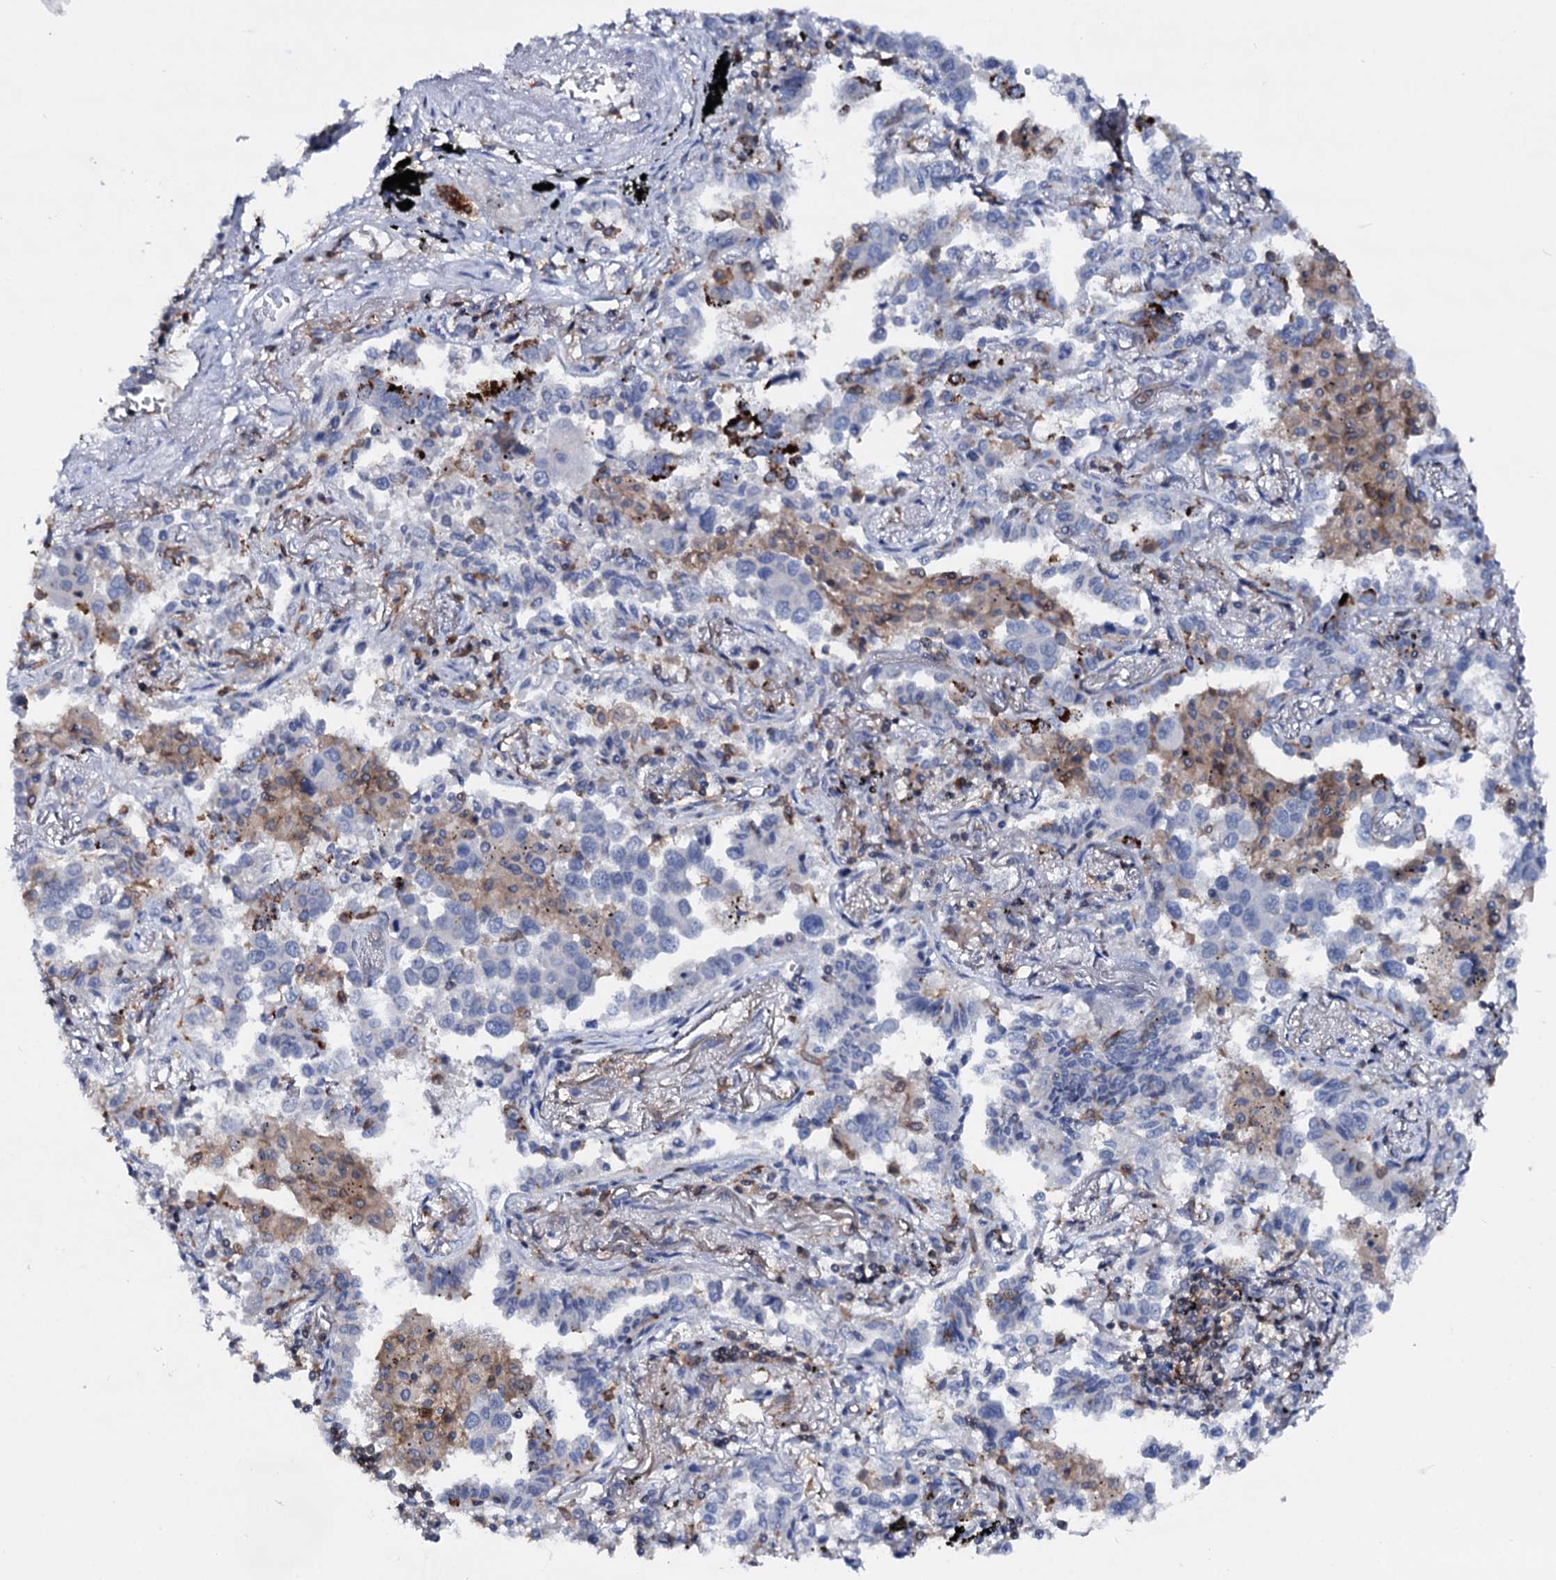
{"staining": {"intensity": "negative", "quantity": "none", "location": "none"}, "tissue": "lung cancer", "cell_type": "Tumor cells", "image_type": "cancer", "snomed": [{"axis": "morphology", "description": "Adenocarcinoma, NOS"}, {"axis": "topography", "description": "Lung"}], "caption": "Image shows no significant protein positivity in tumor cells of lung cancer (adenocarcinoma).", "gene": "RHOG", "patient": {"sex": "male", "age": 67}}